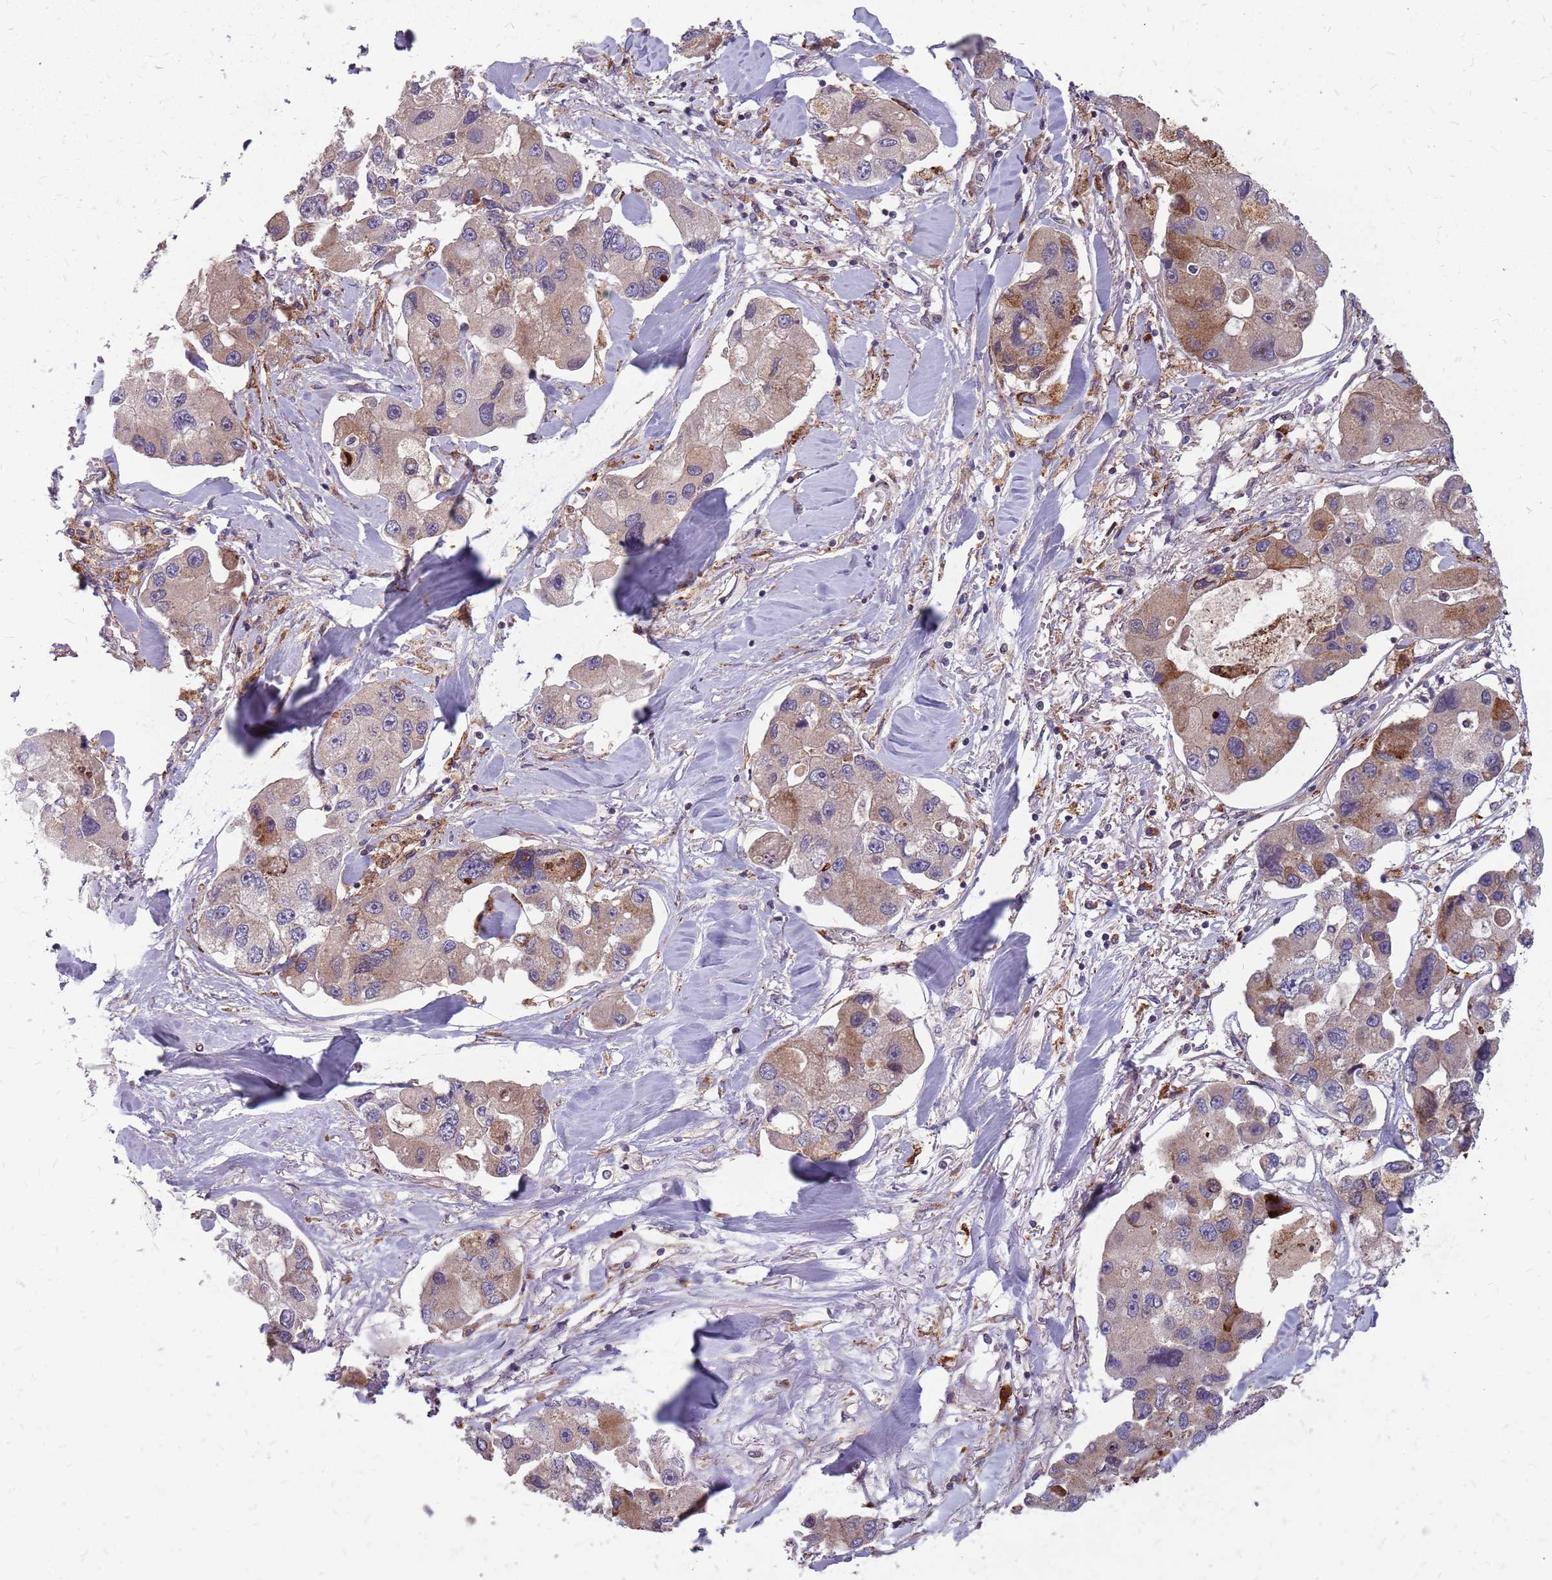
{"staining": {"intensity": "moderate", "quantity": "<25%", "location": "cytoplasmic/membranous"}, "tissue": "lung cancer", "cell_type": "Tumor cells", "image_type": "cancer", "snomed": [{"axis": "morphology", "description": "Adenocarcinoma, NOS"}, {"axis": "topography", "description": "Lung"}], "caption": "Moderate cytoplasmic/membranous protein positivity is appreciated in approximately <25% of tumor cells in lung cancer (adenocarcinoma).", "gene": "NME4", "patient": {"sex": "female", "age": 54}}